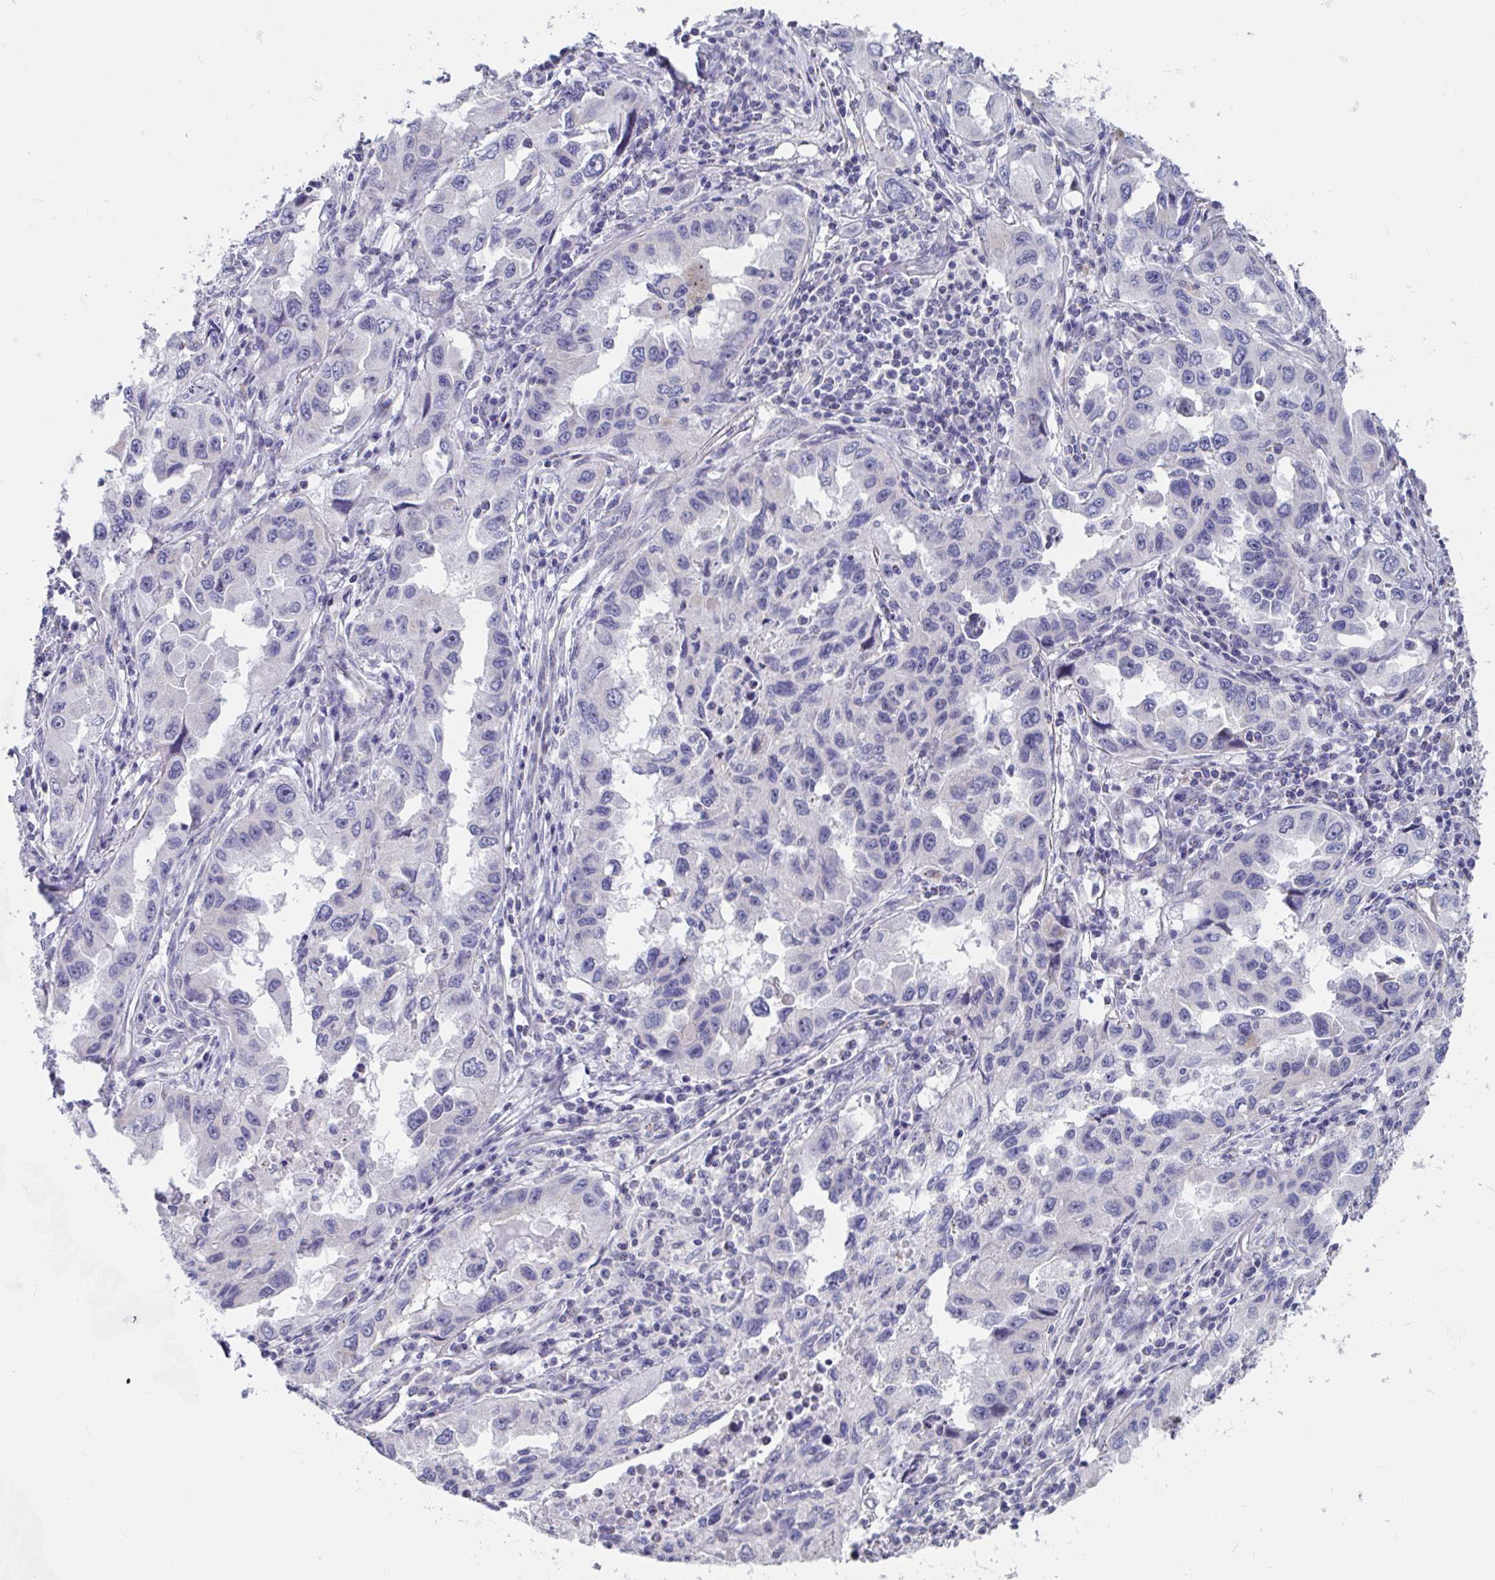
{"staining": {"intensity": "negative", "quantity": "none", "location": "none"}, "tissue": "lung cancer", "cell_type": "Tumor cells", "image_type": "cancer", "snomed": [{"axis": "morphology", "description": "Adenocarcinoma, NOS"}, {"axis": "topography", "description": "Lung"}], "caption": "Lung adenocarcinoma was stained to show a protein in brown. There is no significant expression in tumor cells. (DAB immunohistochemistry, high magnification).", "gene": "FAM156B", "patient": {"sex": "female", "age": 73}}